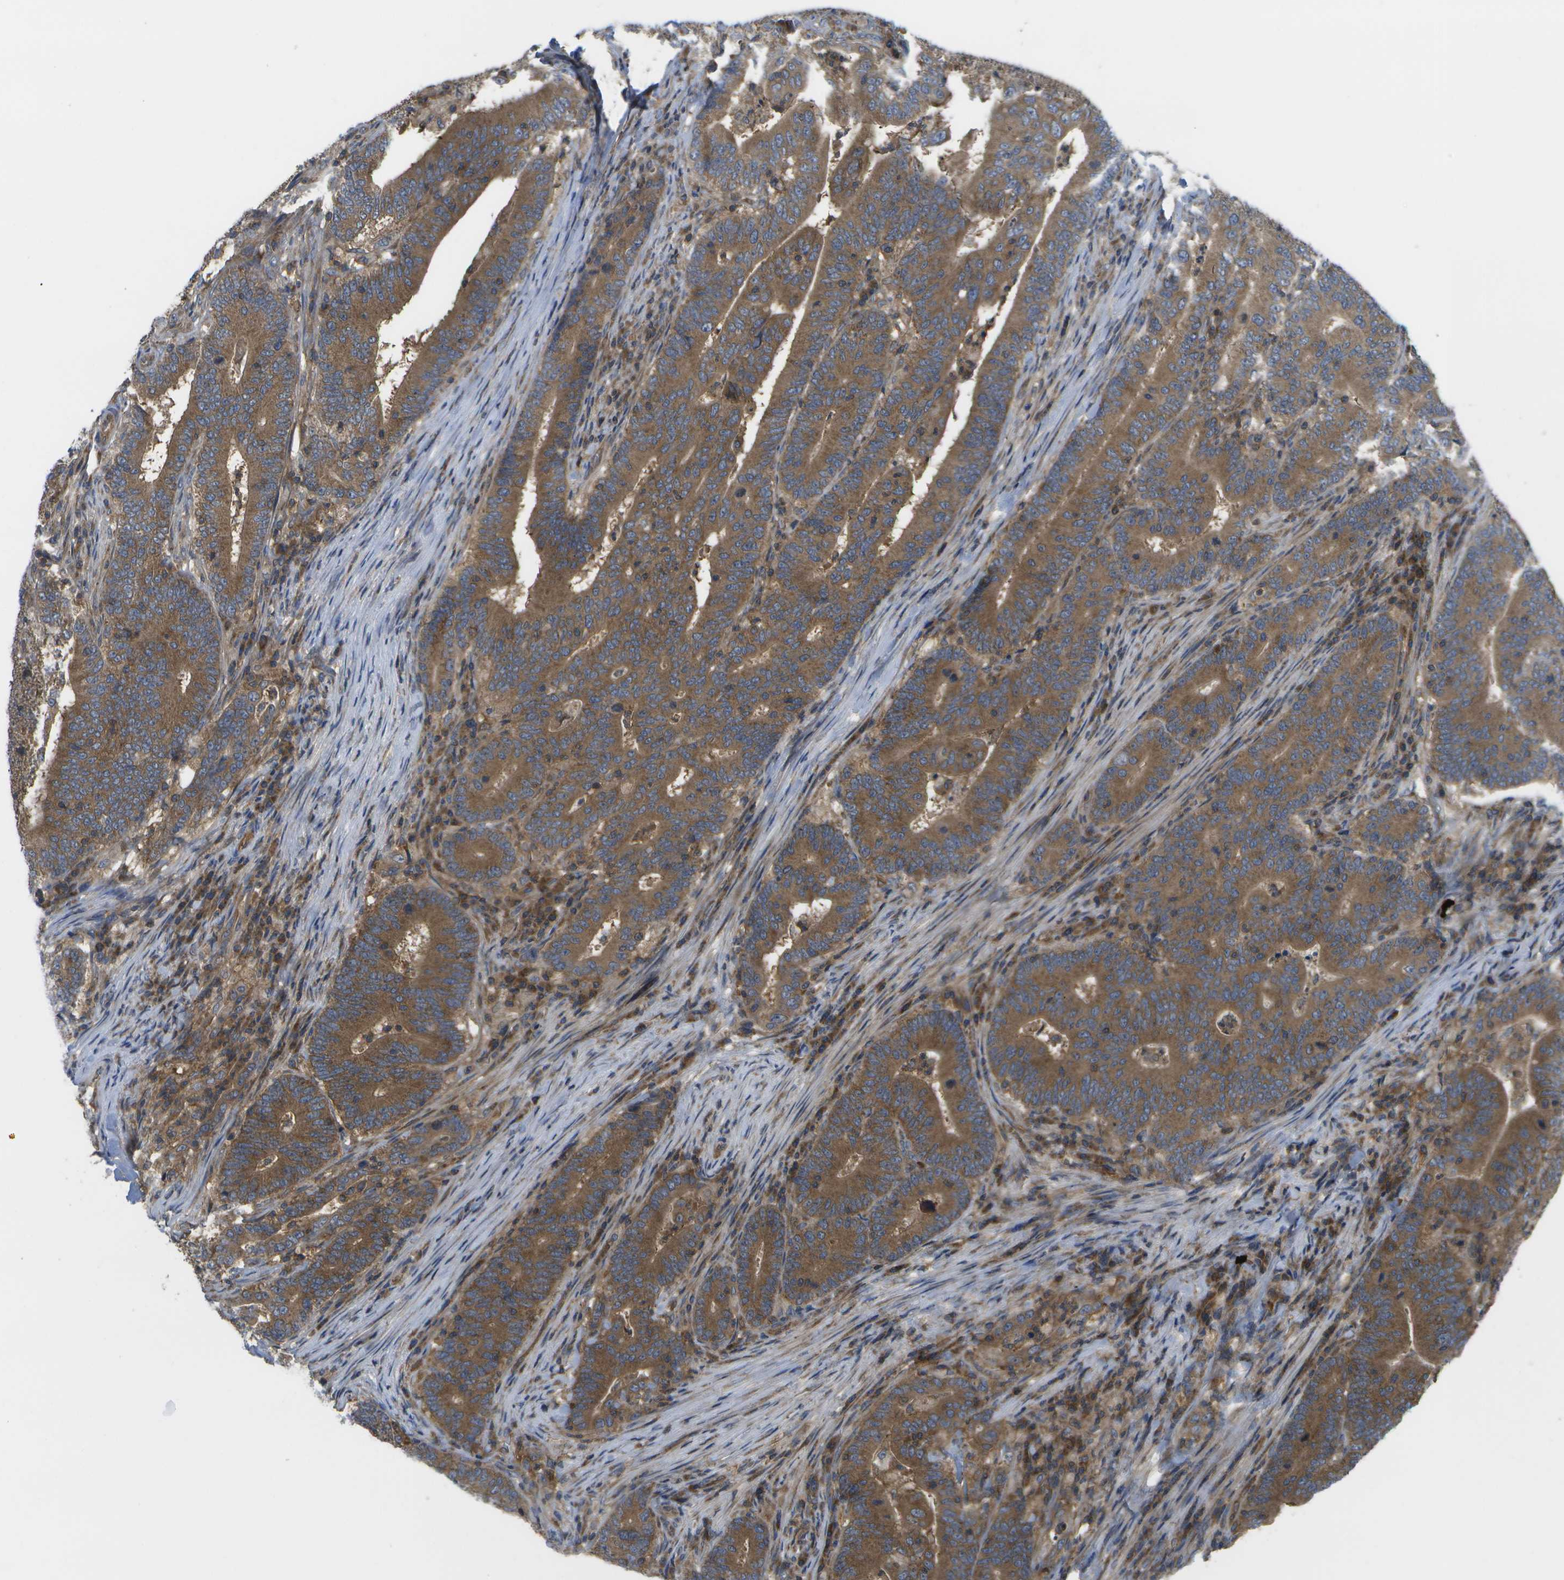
{"staining": {"intensity": "strong", "quantity": ">75%", "location": "cytoplasmic/membranous"}, "tissue": "colorectal cancer", "cell_type": "Tumor cells", "image_type": "cancer", "snomed": [{"axis": "morphology", "description": "Normal tissue, NOS"}, {"axis": "morphology", "description": "Adenocarcinoma, NOS"}, {"axis": "topography", "description": "Colon"}], "caption": "Colorectal adenocarcinoma tissue exhibits strong cytoplasmic/membranous staining in approximately >75% of tumor cells (IHC, brightfield microscopy, high magnification).", "gene": "DPM3", "patient": {"sex": "female", "age": 66}}